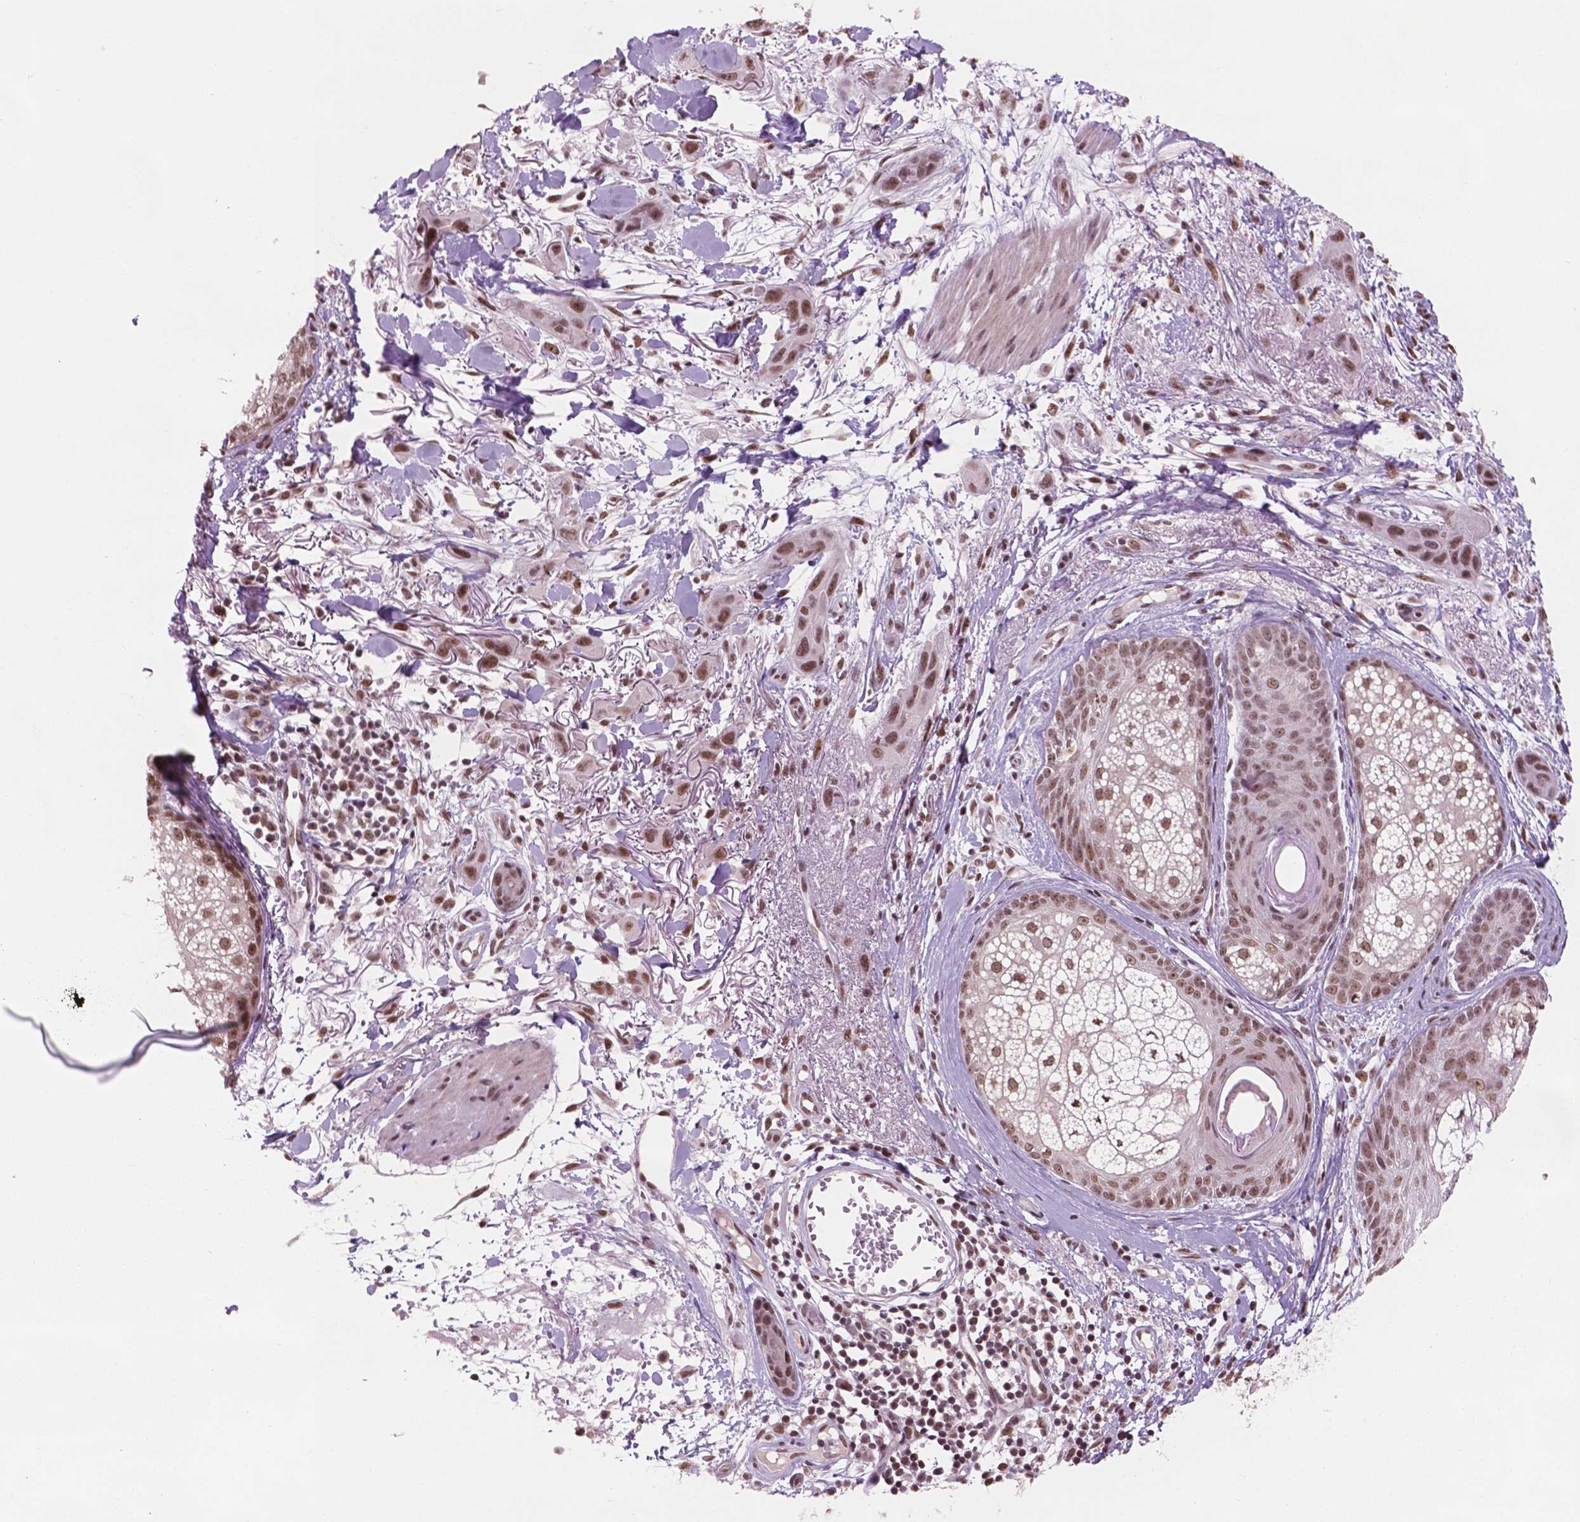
{"staining": {"intensity": "moderate", "quantity": ">75%", "location": "nuclear"}, "tissue": "skin cancer", "cell_type": "Tumor cells", "image_type": "cancer", "snomed": [{"axis": "morphology", "description": "Squamous cell carcinoma, NOS"}, {"axis": "topography", "description": "Skin"}], "caption": "Protein expression analysis of human squamous cell carcinoma (skin) reveals moderate nuclear positivity in about >75% of tumor cells.", "gene": "POLR2E", "patient": {"sex": "male", "age": 79}}